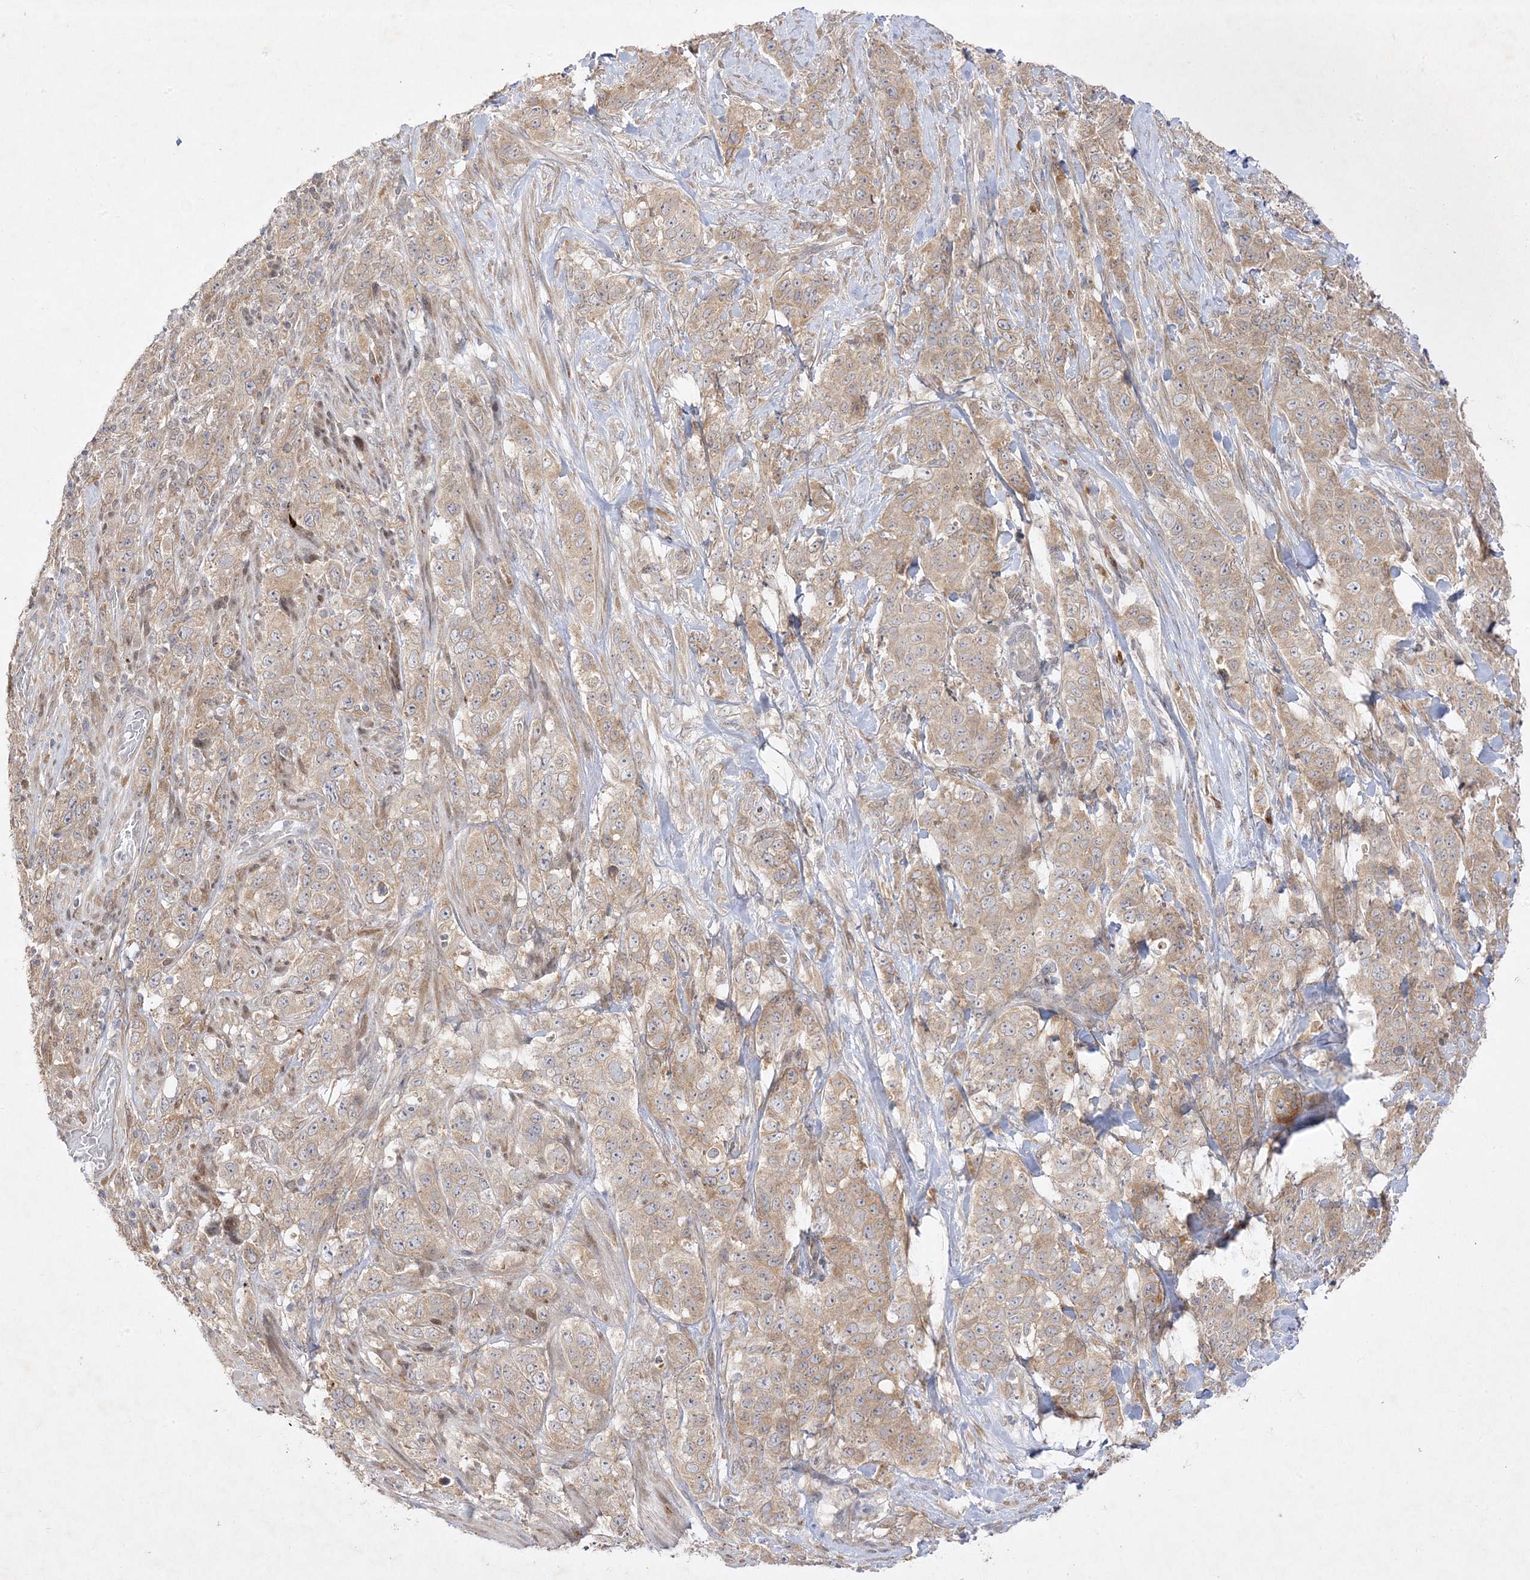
{"staining": {"intensity": "weak", "quantity": ">75%", "location": "cytoplasmic/membranous"}, "tissue": "stomach cancer", "cell_type": "Tumor cells", "image_type": "cancer", "snomed": [{"axis": "morphology", "description": "Adenocarcinoma, NOS"}, {"axis": "topography", "description": "Stomach"}], "caption": "Weak cytoplasmic/membranous staining is identified in approximately >75% of tumor cells in stomach cancer (adenocarcinoma).", "gene": "C2CD2", "patient": {"sex": "male", "age": 48}}